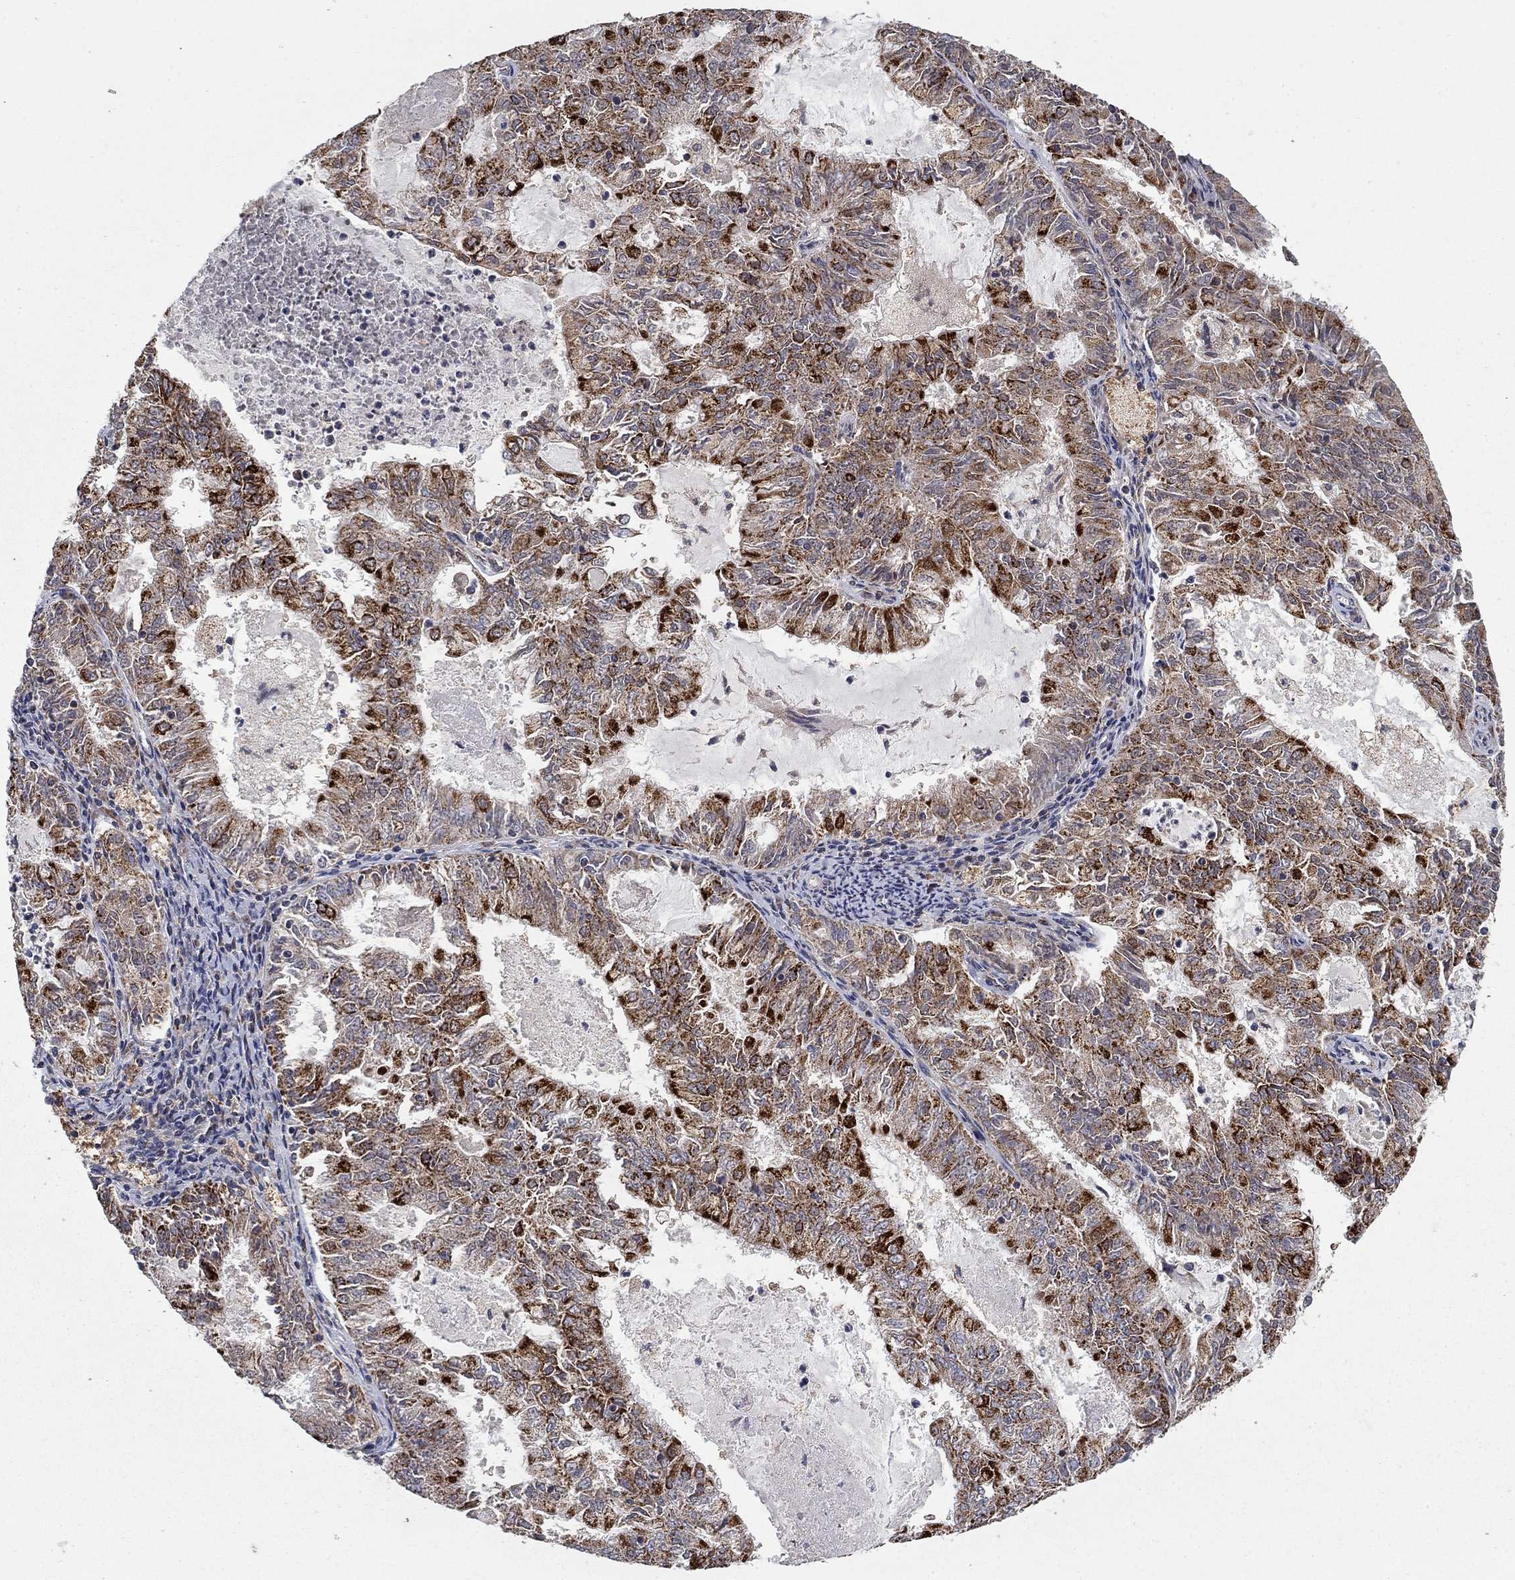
{"staining": {"intensity": "strong", "quantity": "<25%", "location": "cytoplasmic/membranous"}, "tissue": "endometrial cancer", "cell_type": "Tumor cells", "image_type": "cancer", "snomed": [{"axis": "morphology", "description": "Adenocarcinoma, NOS"}, {"axis": "topography", "description": "Endometrium"}], "caption": "The photomicrograph exhibits staining of endometrial cancer (adenocarcinoma), revealing strong cytoplasmic/membranous protein positivity (brown color) within tumor cells.", "gene": "GPSM1", "patient": {"sex": "female", "age": 57}}